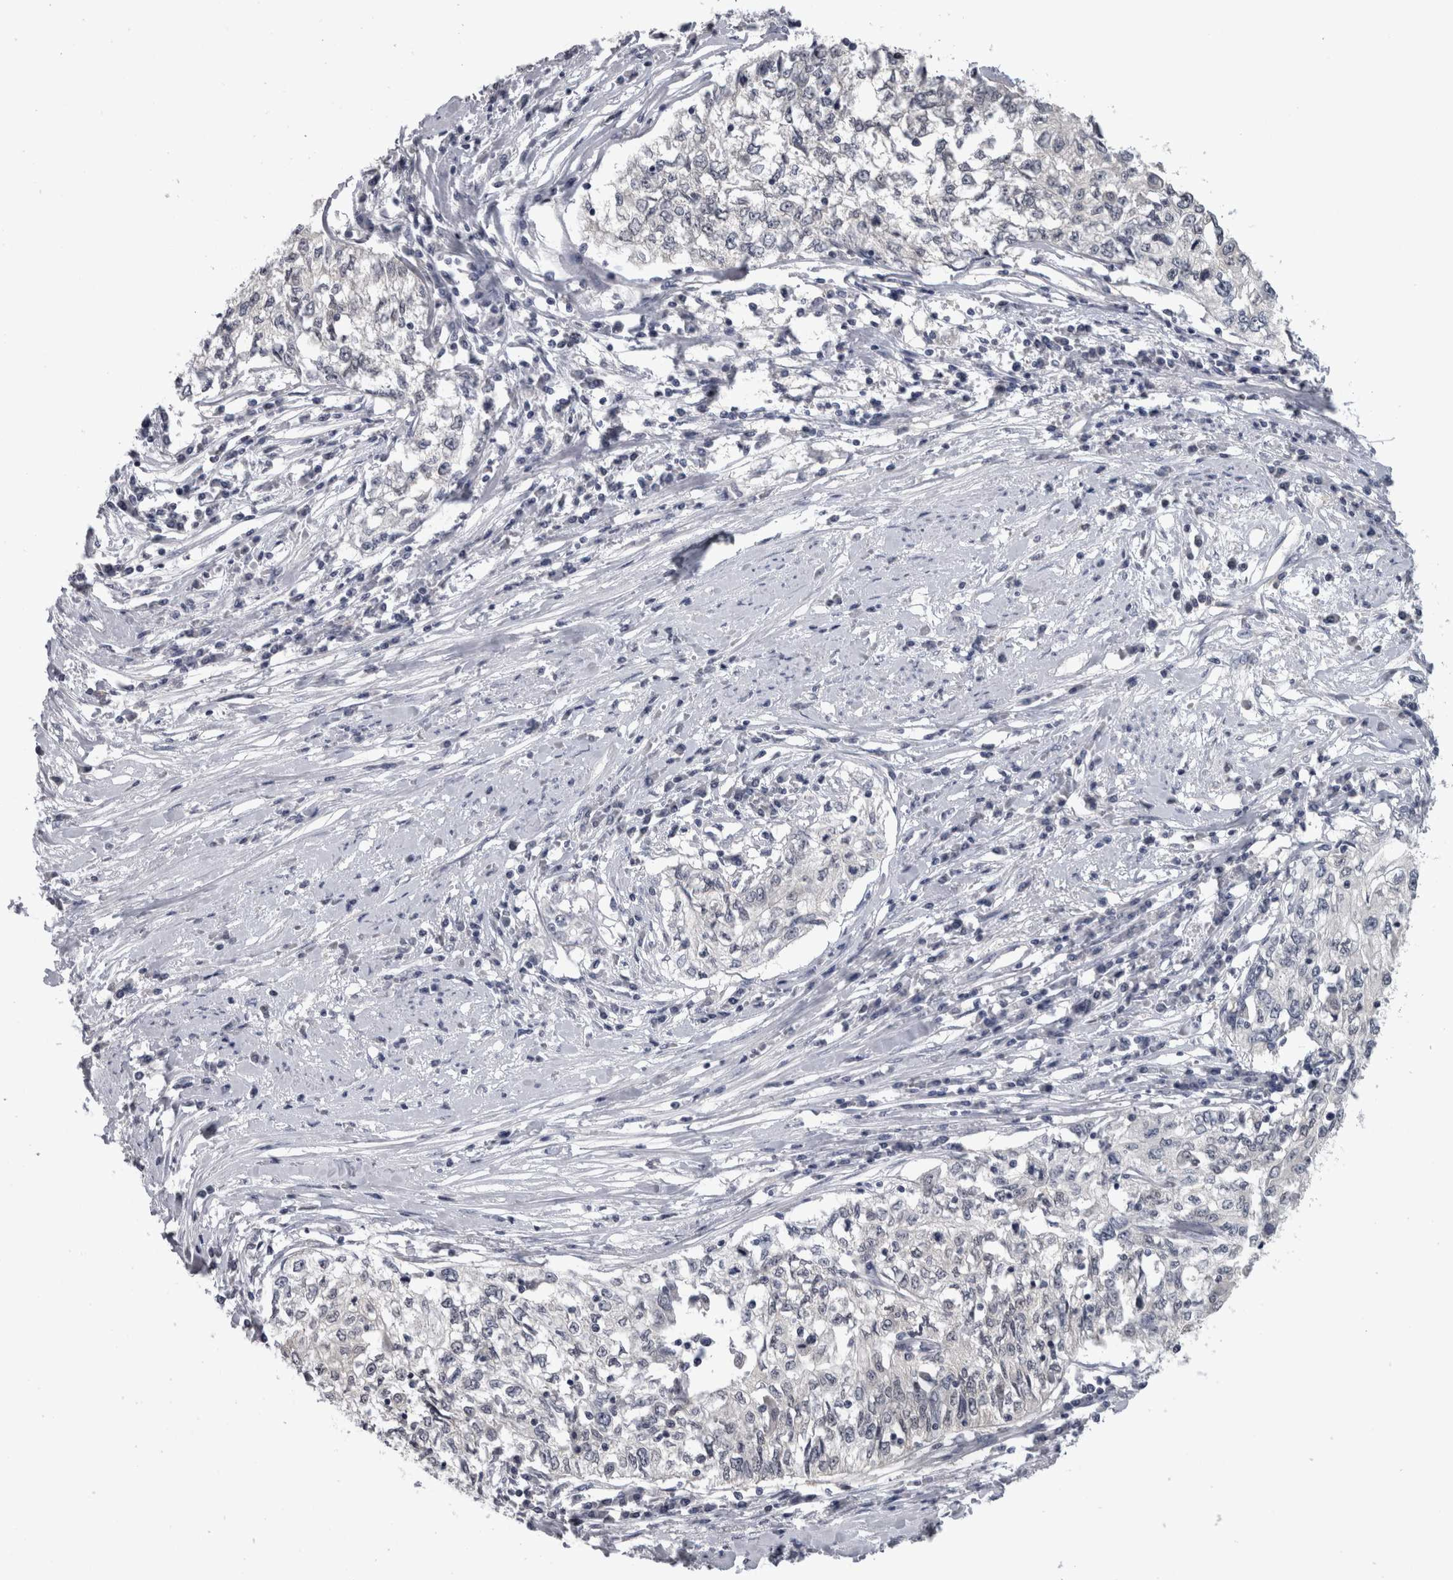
{"staining": {"intensity": "negative", "quantity": "none", "location": "none"}, "tissue": "cervical cancer", "cell_type": "Tumor cells", "image_type": "cancer", "snomed": [{"axis": "morphology", "description": "Squamous cell carcinoma, NOS"}, {"axis": "topography", "description": "Cervix"}], "caption": "This is an immunohistochemistry histopathology image of human cervical cancer (squamous cell carcinoma). There is no positivity in tumor cells.", "gene": "NAPRT", "patient": {"sex": "female", "age": 57}}